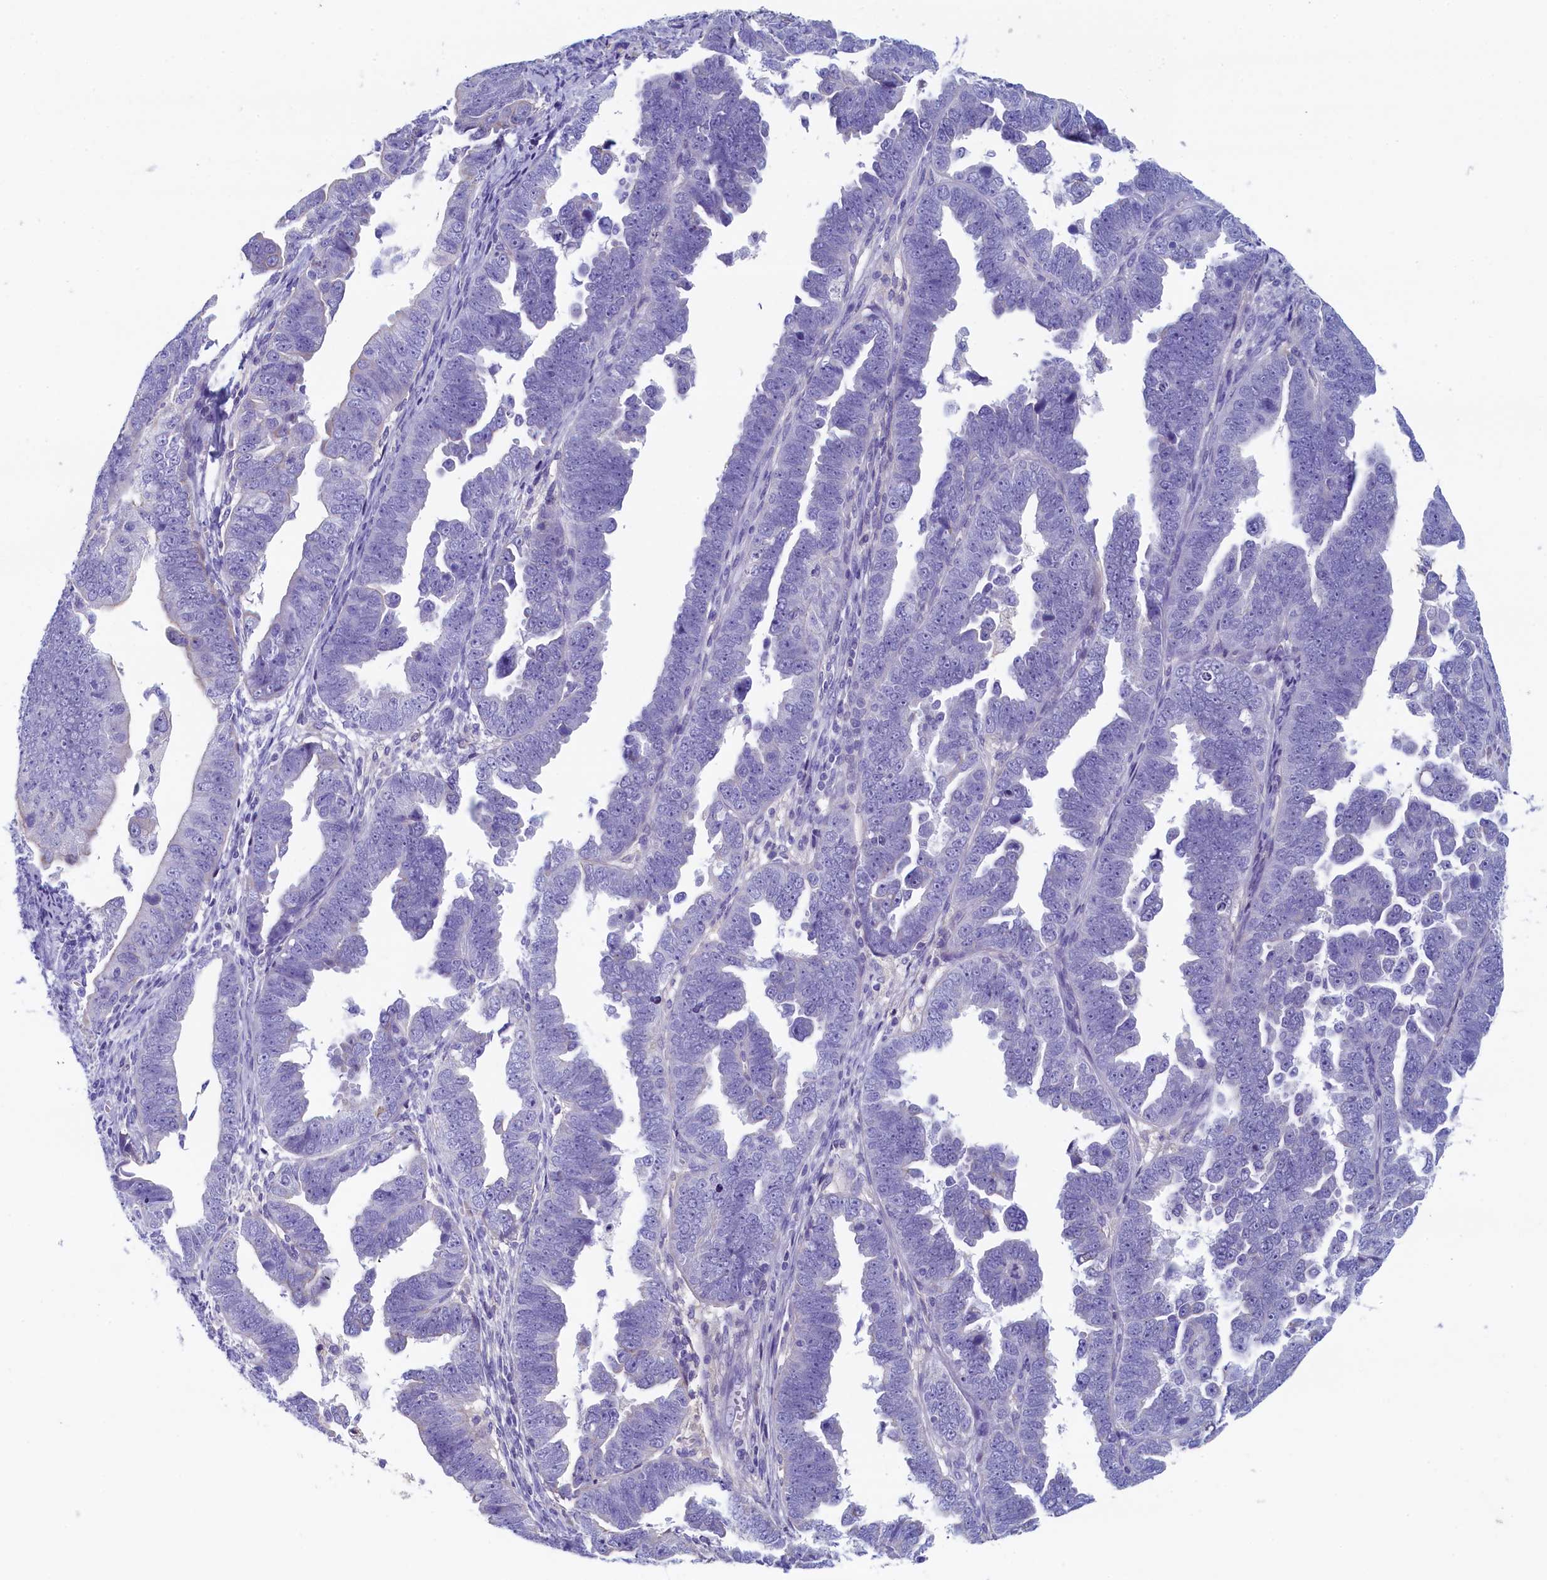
{"staining": {"intensity": "negative", "quantity": "none", "location": "none"}, "tissue": "endometrial cancer", "cell_type": "Tumor cells", "image_type": "cancer", "snomed": [{"axis": "morphology", "description": "Adenocarcinoma, NOS"}, {"axis": "topography", "description": "Endometrium"}], "caption": "A high-resolution micrograph shows IHC staining of endometrial cancer (adenocarcinoma), which demonstrates no significant expression in tumor cells.", "gene": "GUCA1C", "patient": {"sex": "female", "age": 75}}